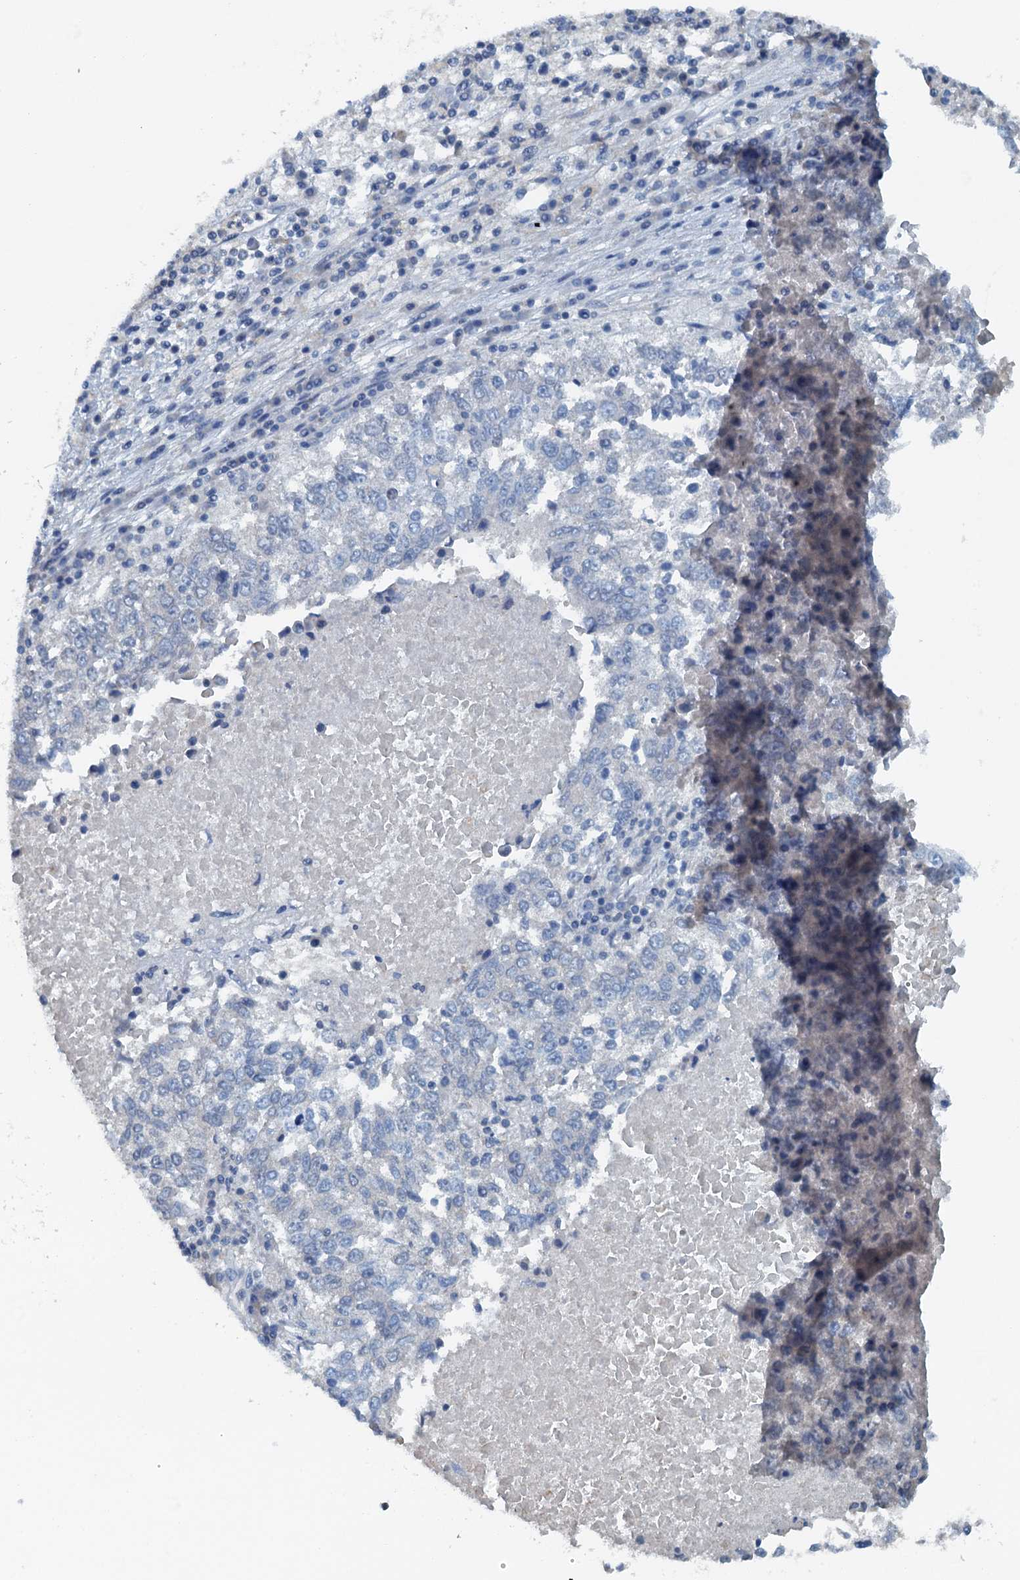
{"staining": {"intensity": "negative", "quantity": "none", "location": "none"}, "tissue": "lung cancer", "cell_type": "Tumor cells", "image_type": "cancer", "snomed": [{"axis": "morphology", "description": "Squamous cell carcinoma, NOS"}, {"axis": "topography", "description": "Lung"}], "caption": "The IHC histopathology image has no significant staining in tumor cells of lung cancer (squamous cell carcinoma) tissue.", "gene": "THAP10", "patient": {"sex": "male", "age": 73}}